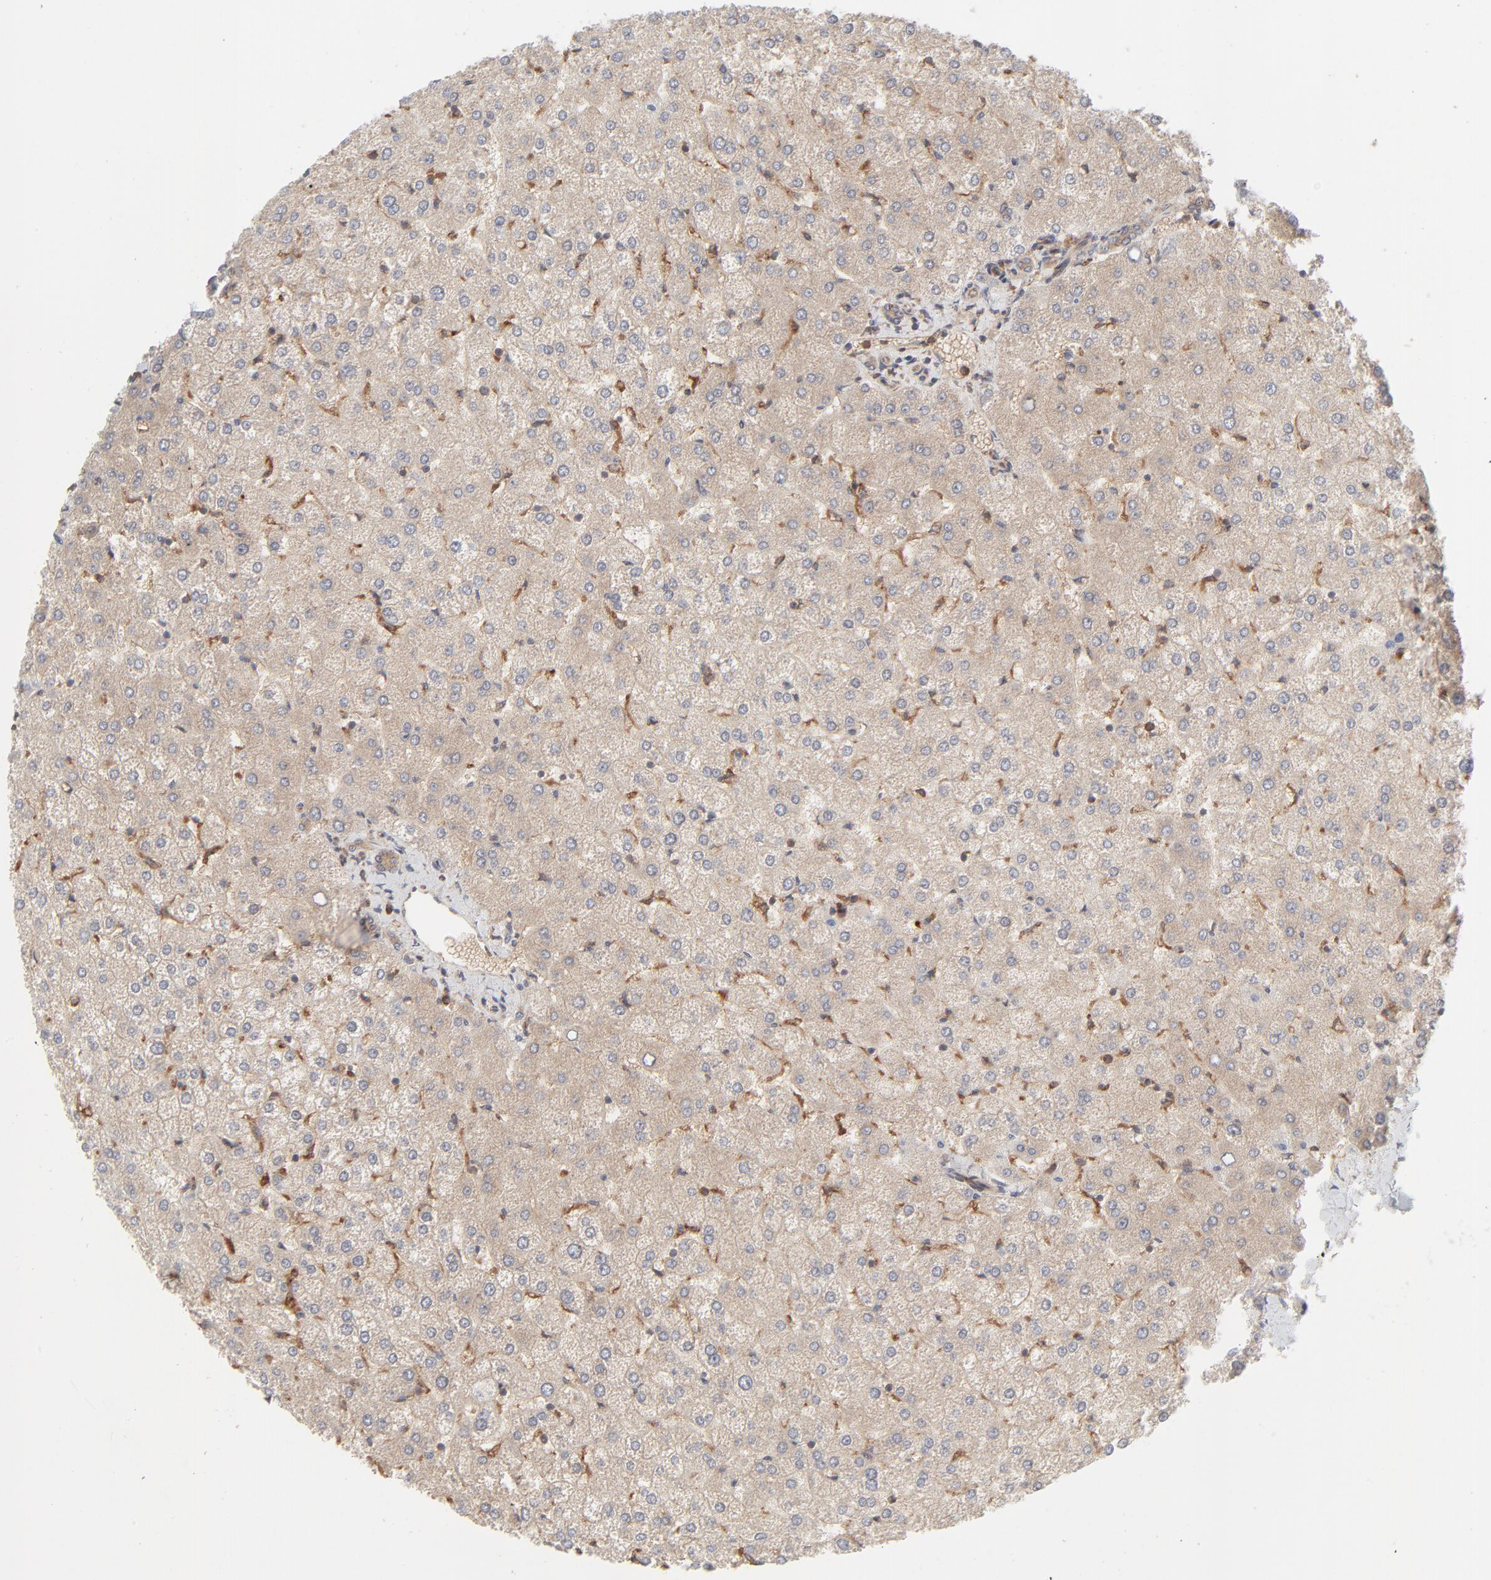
{"staining": {"intensity": "moderate", "quantity": ">75%", "location": "cytoplasmic/membranous"}, "tissue": "liver", "cell_type": "Cholangiocytes", "image_type": "normal", "snomed": [{"axis": "morphology", "description": "Normal tissue, NOS"}, {"axis": "topography", "description": "Liver"}], "caption": "Brown immunohistochemical staining in unremarkable human liver demonstrates moderate cytoplasmic/membranous positivity in approximately >75% of cholangiocytes.", "gene": "RAB5C", "patient": {"sex": "female", "age": 32}}